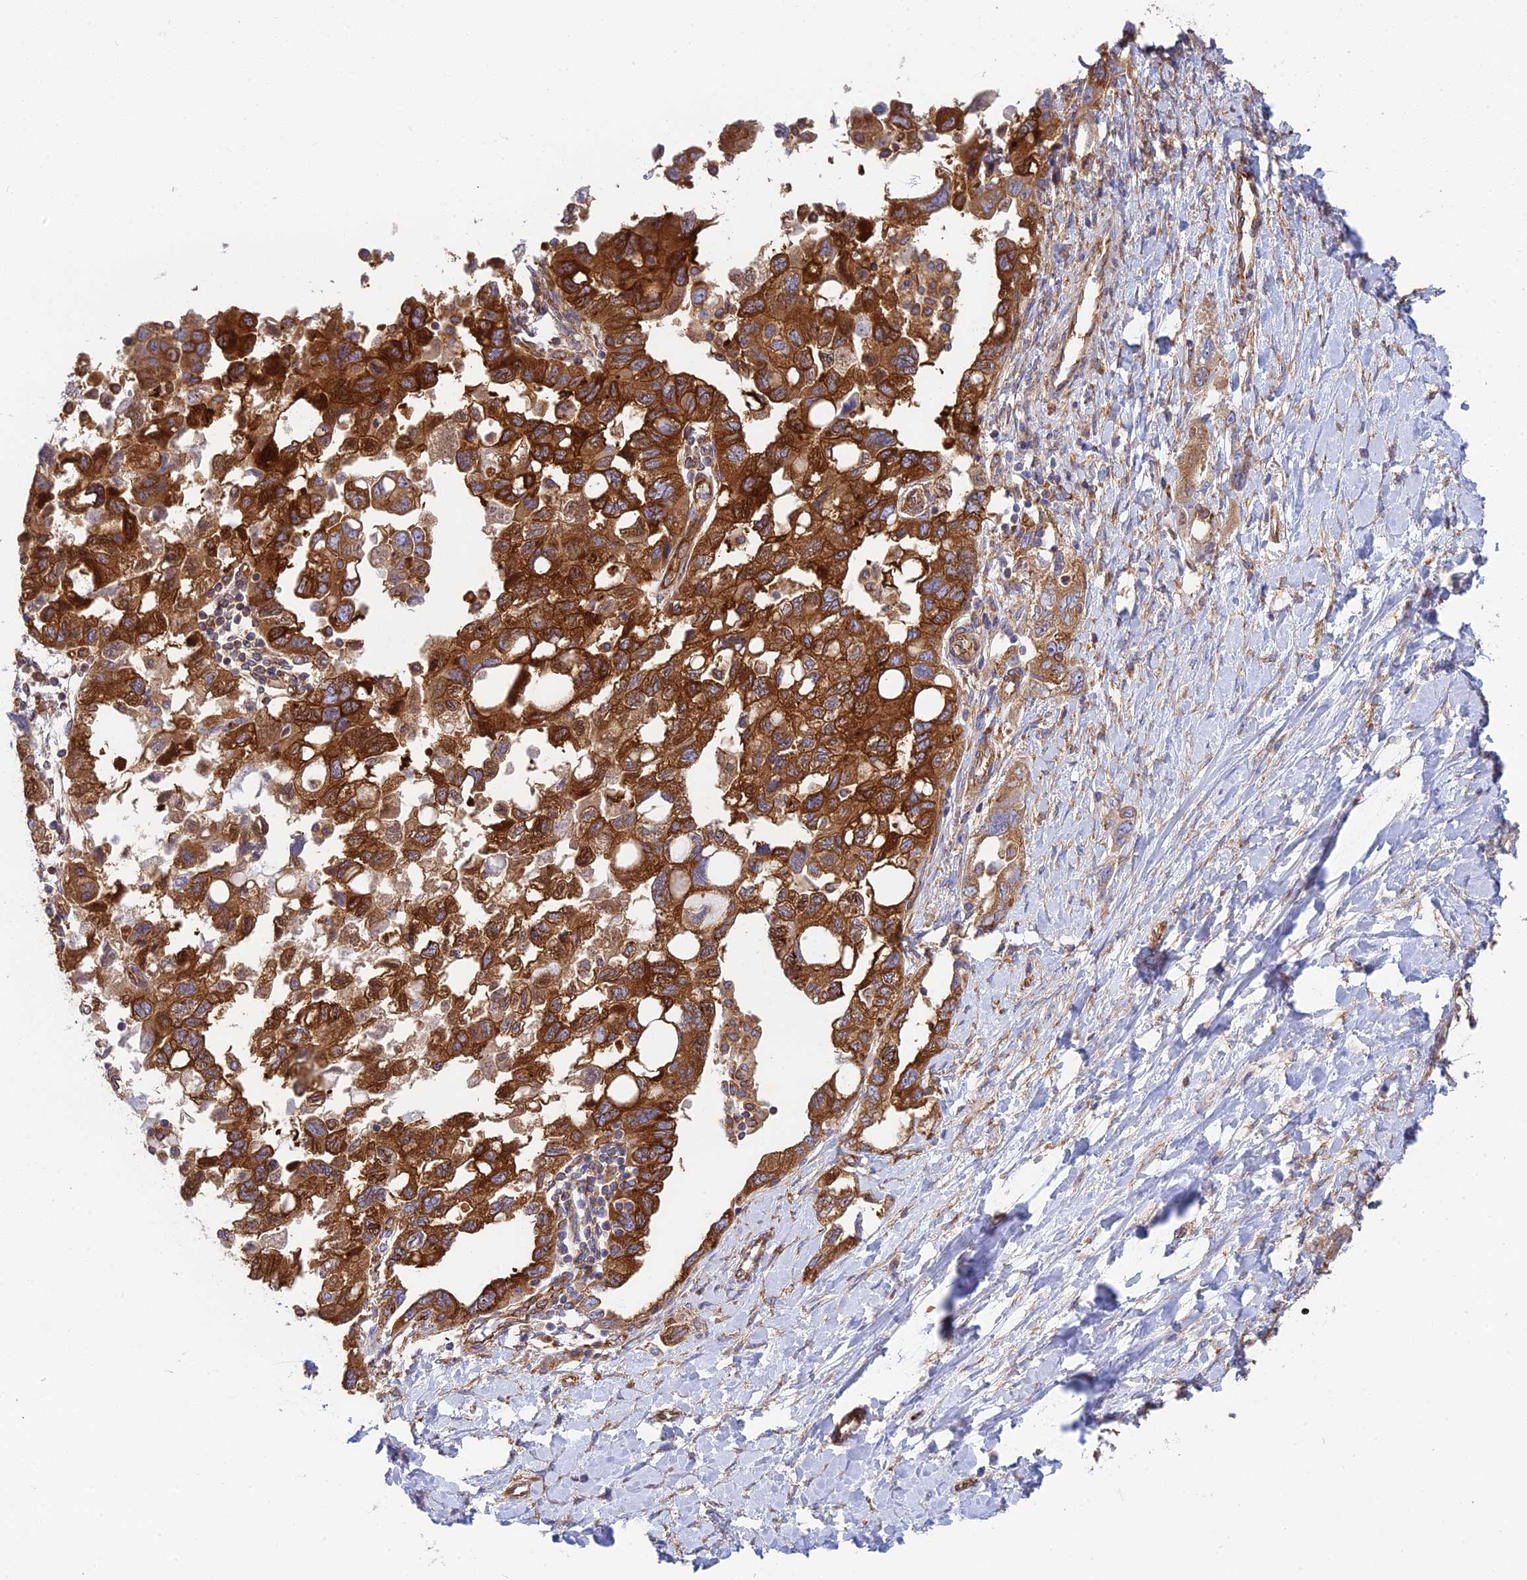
{"staining": {"intensity": "strong", "quantity": ">75%", "location": "cytoplasmic/membranous"}, "tissue": "ovarian cancer", "cell_type": "Tumor cells", "image_type": "cancer", "snomed": [{"axis": "morphology", "description": "Carcinoma, NOS"}, {"axis": "morphology", "description": "Cystadenocarcinoma, serous, NOS"}, {"axis": "topography", "description": "Ovary"}], "caption": "Carcinoma (ovarian) tissue demonstrates strong cytoplasmic/membranous staining in approximately >75% of tumor cells The protein is shown in brown color, while the nuclei are stained blue.", "gene": "CCDC69", "patient": {"sex": "female", "age": 69}}